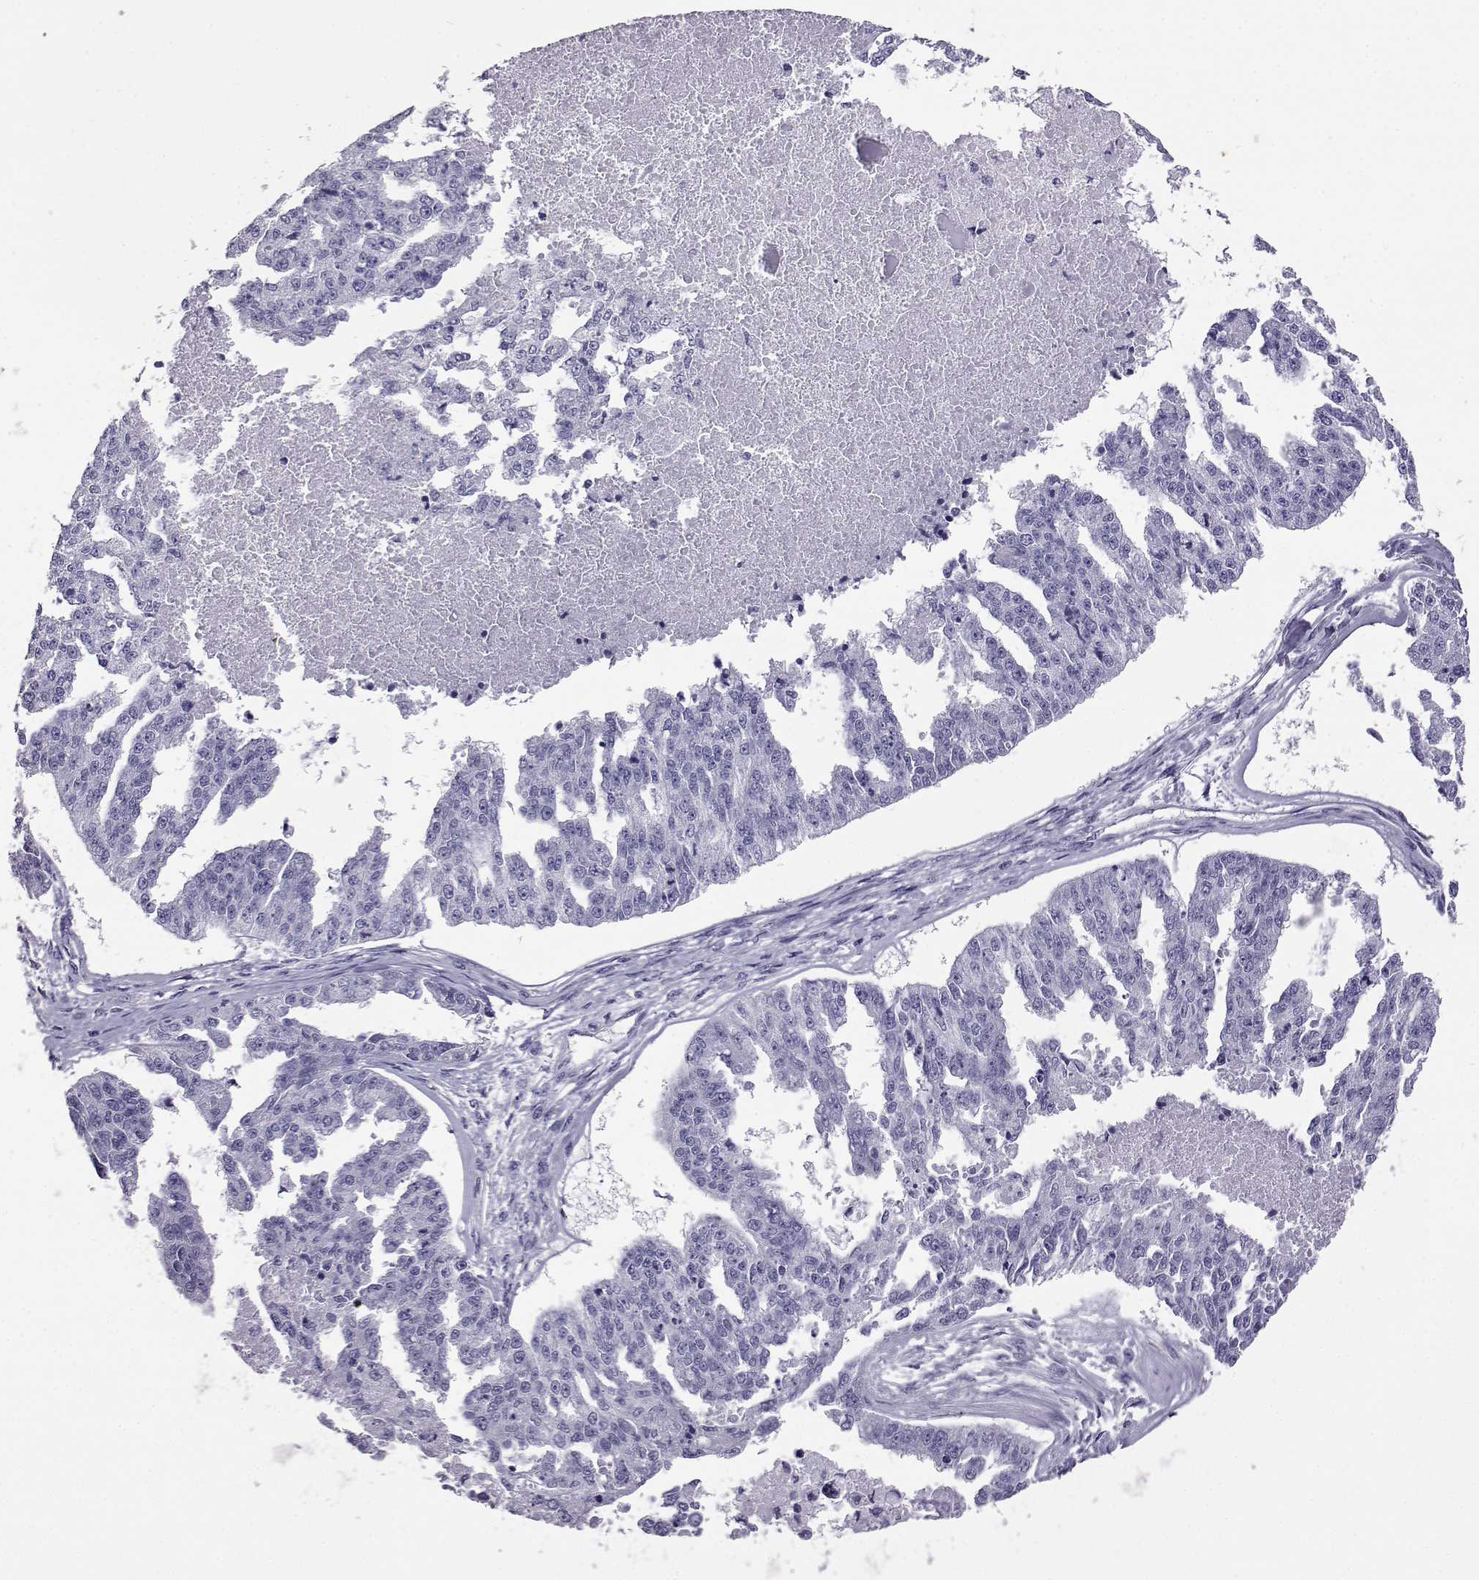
{"staining": {"intensity": "negative", "quantity": "none", "location": "none"}, "tissue": "ovarian cancer", "cell_type": "Tumor cells", "image_type": "cancer", "snomed": [{"axis": "morphology", "description": "Cystadenocarcinoma, serous, NOS"}, {"axis": "topography", "description": "Ovary"}], "caption": "Tumor cells are negative for brown protein staining in ovarian cancer (serous cystadenocarcinoma).", "gene": "AKR1B1", "patient": {"sex": "female", "age": 58}}